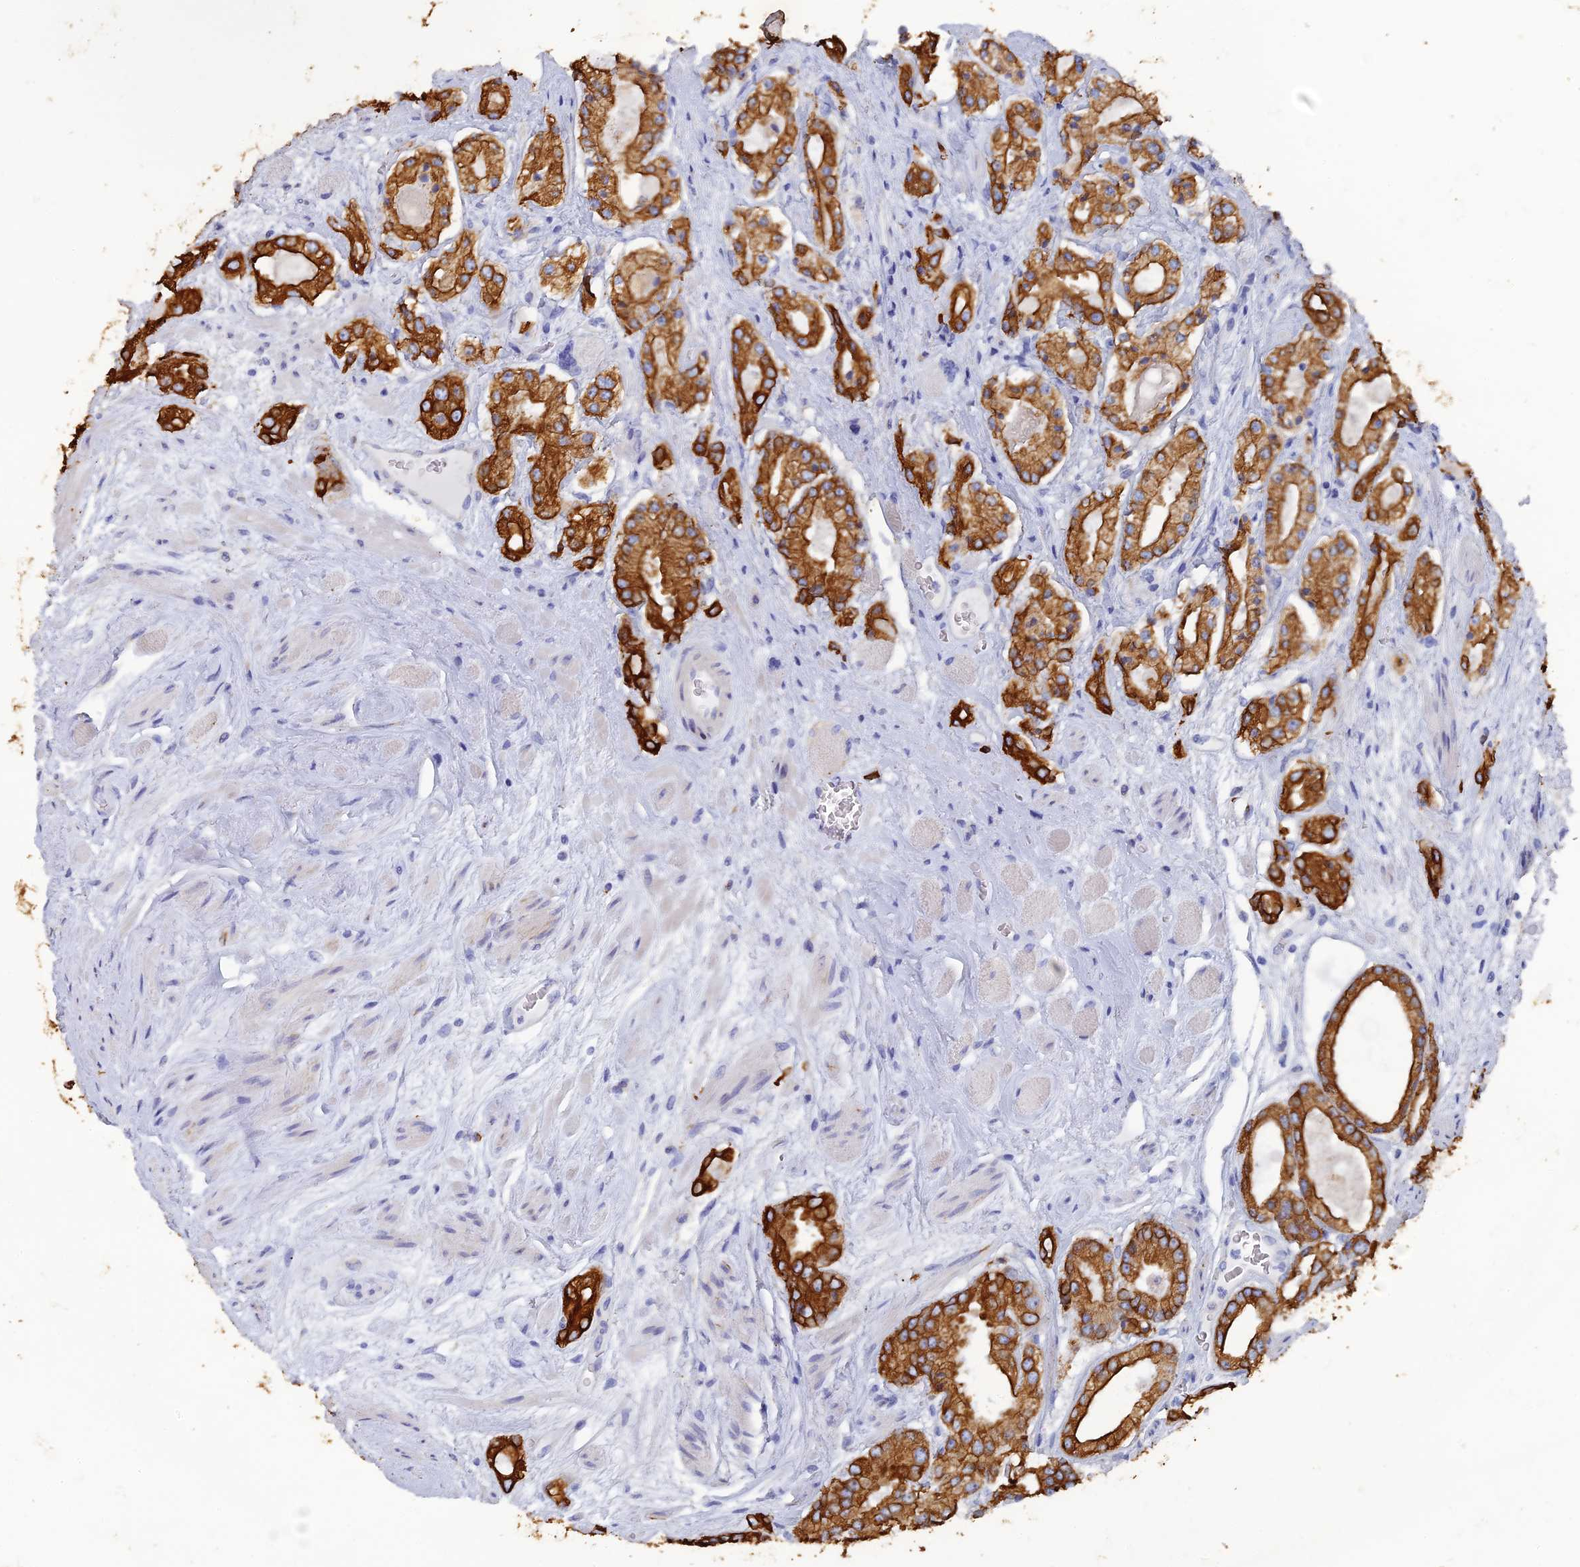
{"staining": {"intensity": "strong", "quantity": ">75%", "location": "cytoplasmic/membranous"}, "tissue": "prostate cancer", "cell_type": "Tumor cells", "image_type": "cancer", "snomed": [{"axis": "morphology", "description": "Adenocarcinoma, High grade"}, {"axis": "topography", "description": "Prostate"}], "caption": "This micrograph reveals IHC staining of high-grade adenocarcinoma (prostate), with high strong cytoplasmic/membranous expression in about >75% of tumor cells.", "gene": "SRFBP1", "patient": {"sex": "male", "age": 67}}